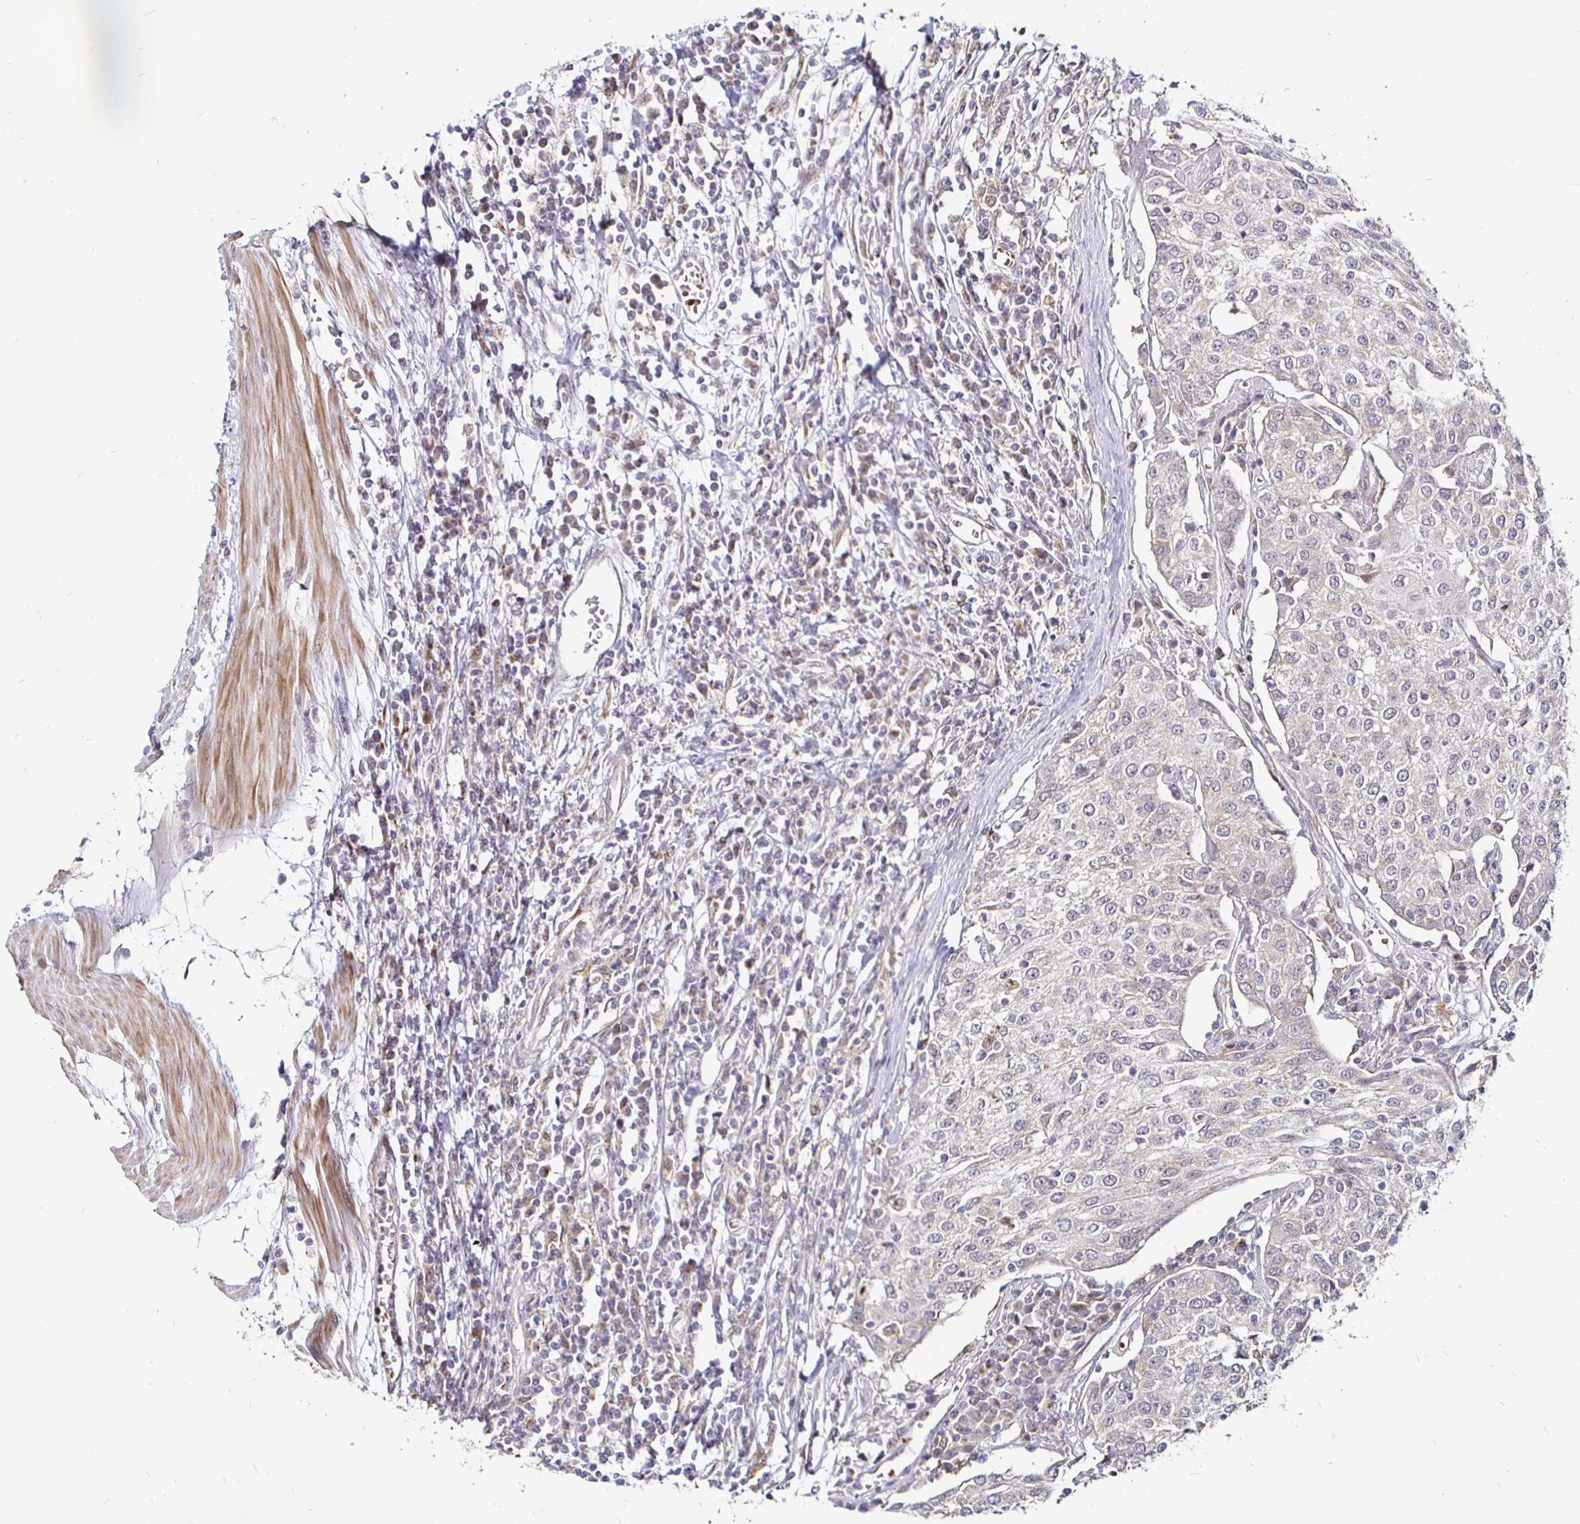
{"staining": {"intensity": "weak", "quantity": "25%-75%", "location": "cytoplasmic/membranous"}, "tissue": "urothelial cancer", "cell_type": "Tumor cells", "image_type": "cancer", "snomed": [{"axis": "morphology", "description": "Urothelial carcinoma, High grade"}, {"axis": "topography", "description": "Urinary bladder"}], "caption": "This histopathology image displays urothelial cancer stained with immunohistochemistry to label a protein in brown. The cytoplasmic/membranous of tumor cells show weak positivity for the protein. Nuclei are counter-stained blue.", "gene": "ATG3", "patient": {"sex": "female", "age": 85}}